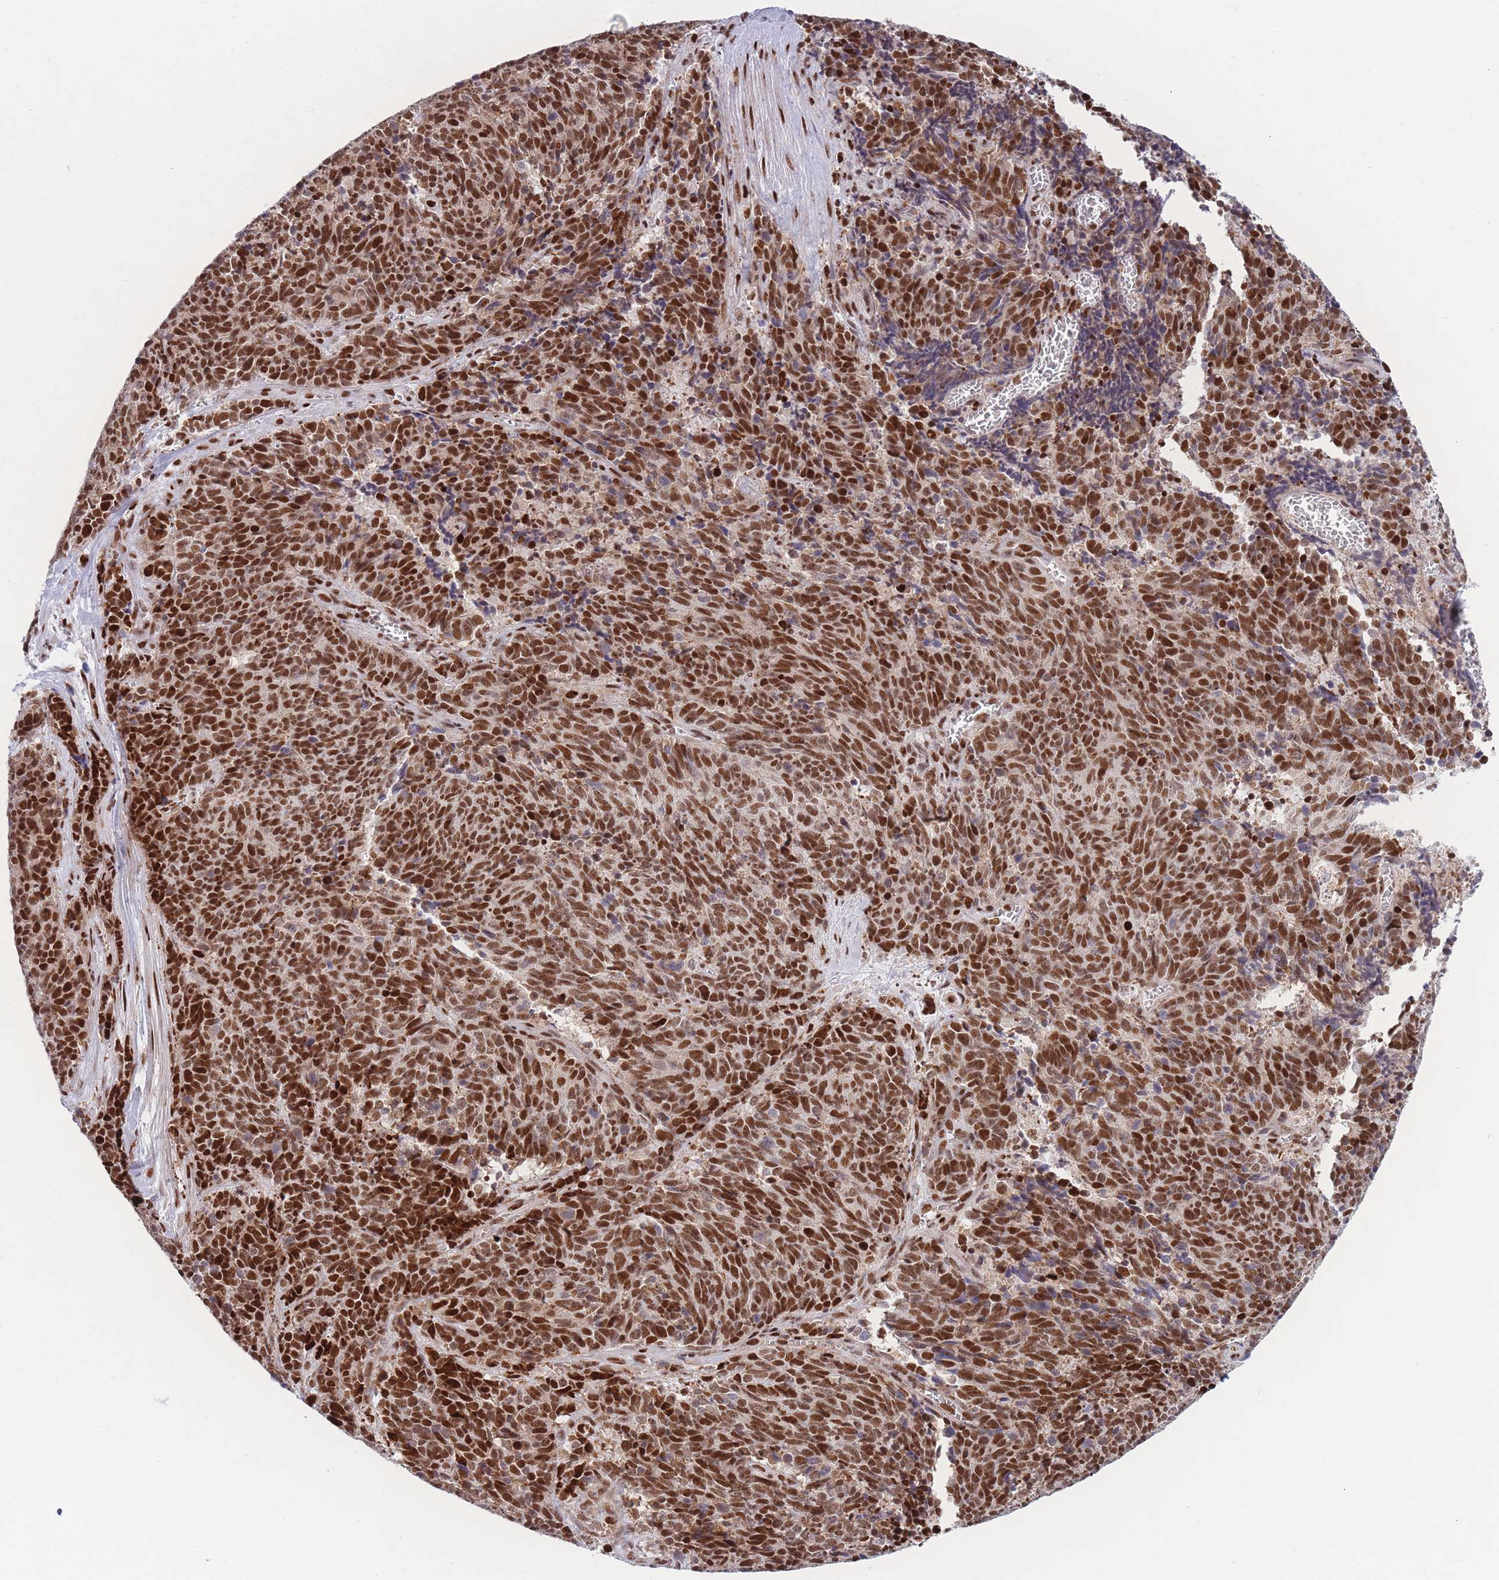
{"staining": {"intensity": "strong", "quantity": ">75%", "location": "nuclear"}, "tissue": "cervical cancer", "cell_type": "Tumor cells", "image_type": "cancer", "snomed": [{"axis": "morphology", "description": "Squamous cell carcinoma, NOS"}, {"axis": "topography", "description": "Cervix"}], "caption": "A histopathology image of human cervical squamous cell carcinoma stained for a protein reveals strong nuclear brown staining in tumor cells. (Stains: DAB in brown, nuclei in blue, Microscopy: brightfield microscopy at high magnification).", "gene": "DNAJC3", "patient": {"sex": "female", "age": 29}}